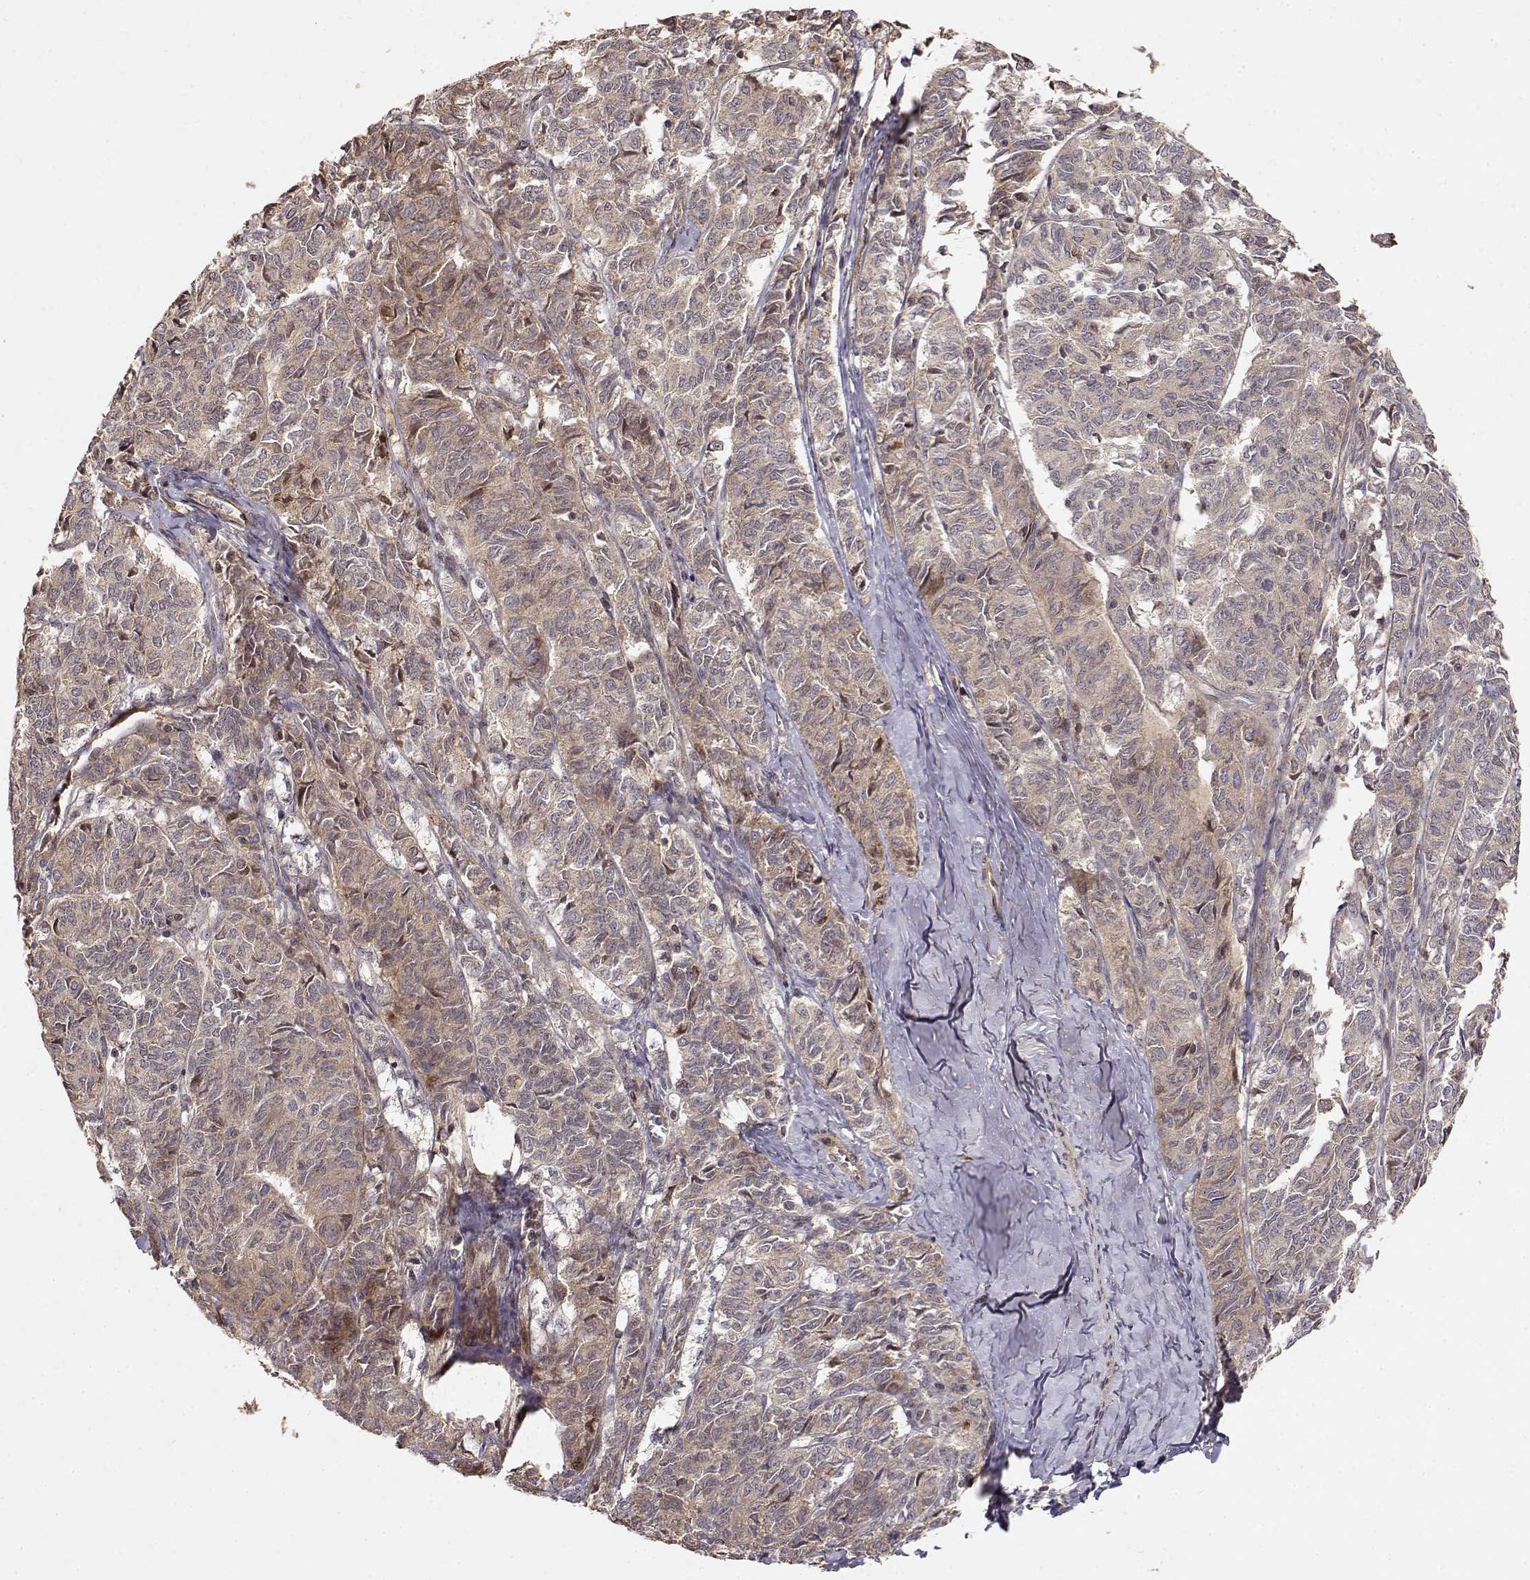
{"staining": {"intensity": "weak", "quantity": ">75%", "location": "cytoplasmic/membranous"}, "tissue": "ovarian cancer", "cell_type": "Tumor cells", "image_type": "cancer", "snomed": [{"axis": "morphology", "description": "Carcinoma, endometroid"}, {"axis": "topography", "description": "Ovary"}], "caption": "Ovarian endometroid carcinoma stained for a protein (brown) reveals weak cytoplasmic/membranous positive staining in about >75% of tumor cells.", "gene": "PICK1", "patient": {"sex": "female", "age": 80}}